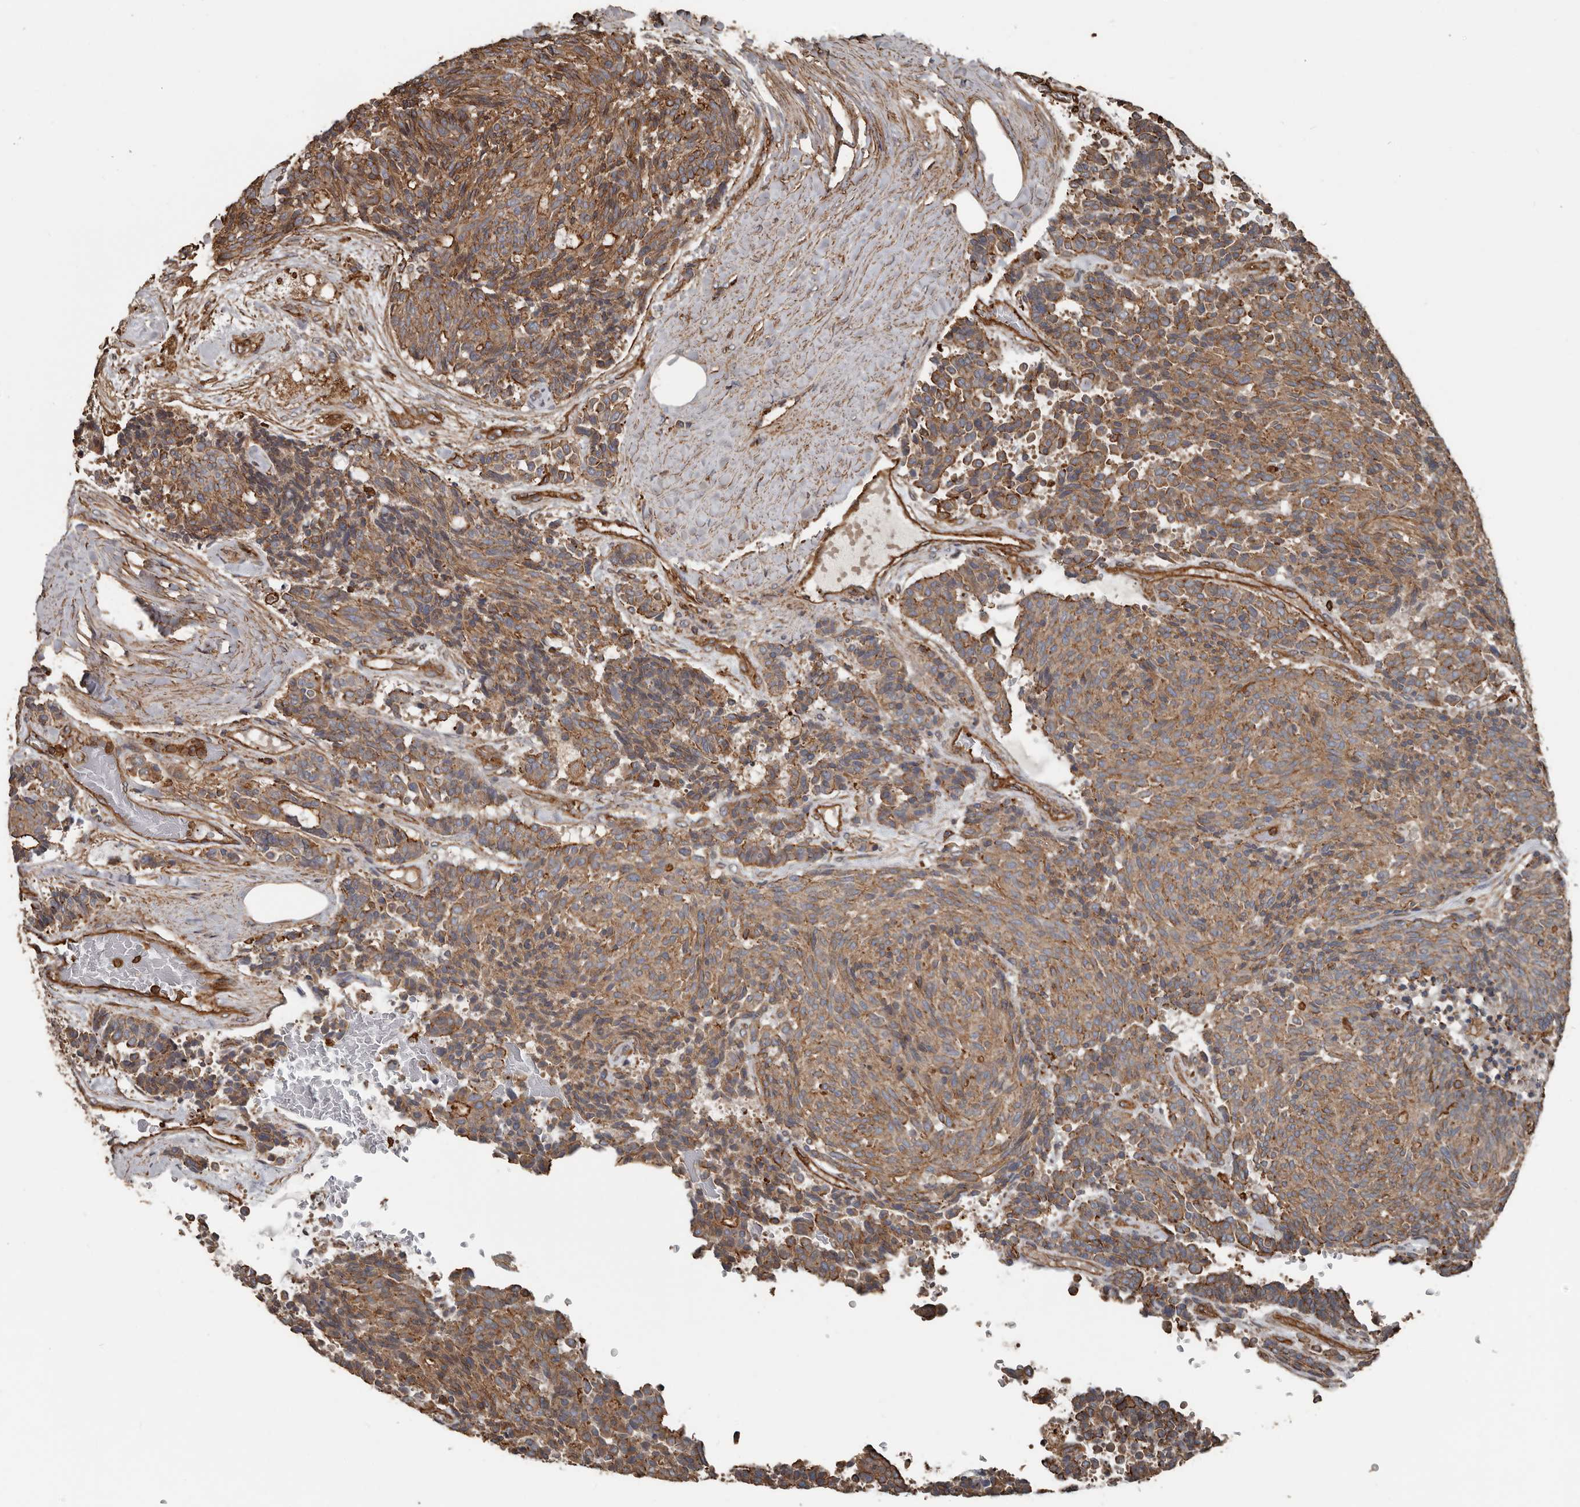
{"staining": {"intensity": "moderate", "quantity": ">75%", "location": "cytoplasmic/membranous"}, "tissue": "carcinoid", "cell_type": "Tumor cells", "image_type": "cancer", "snomed": [{"axis": "morphology", "description": "Carcinoid, malignant, NOS"}, {"axis": "topography", "description": "Pancreas"}], "caption": "Immunohistochemistry image of carcinoid (malignant) stained for a protein (brown), which shows medium levels of moderate cytoplasmic/membranous expression in about >75% of tumor cells.", "gene": "DENND6B", "patient": {"sex": "female", "age": 54}}